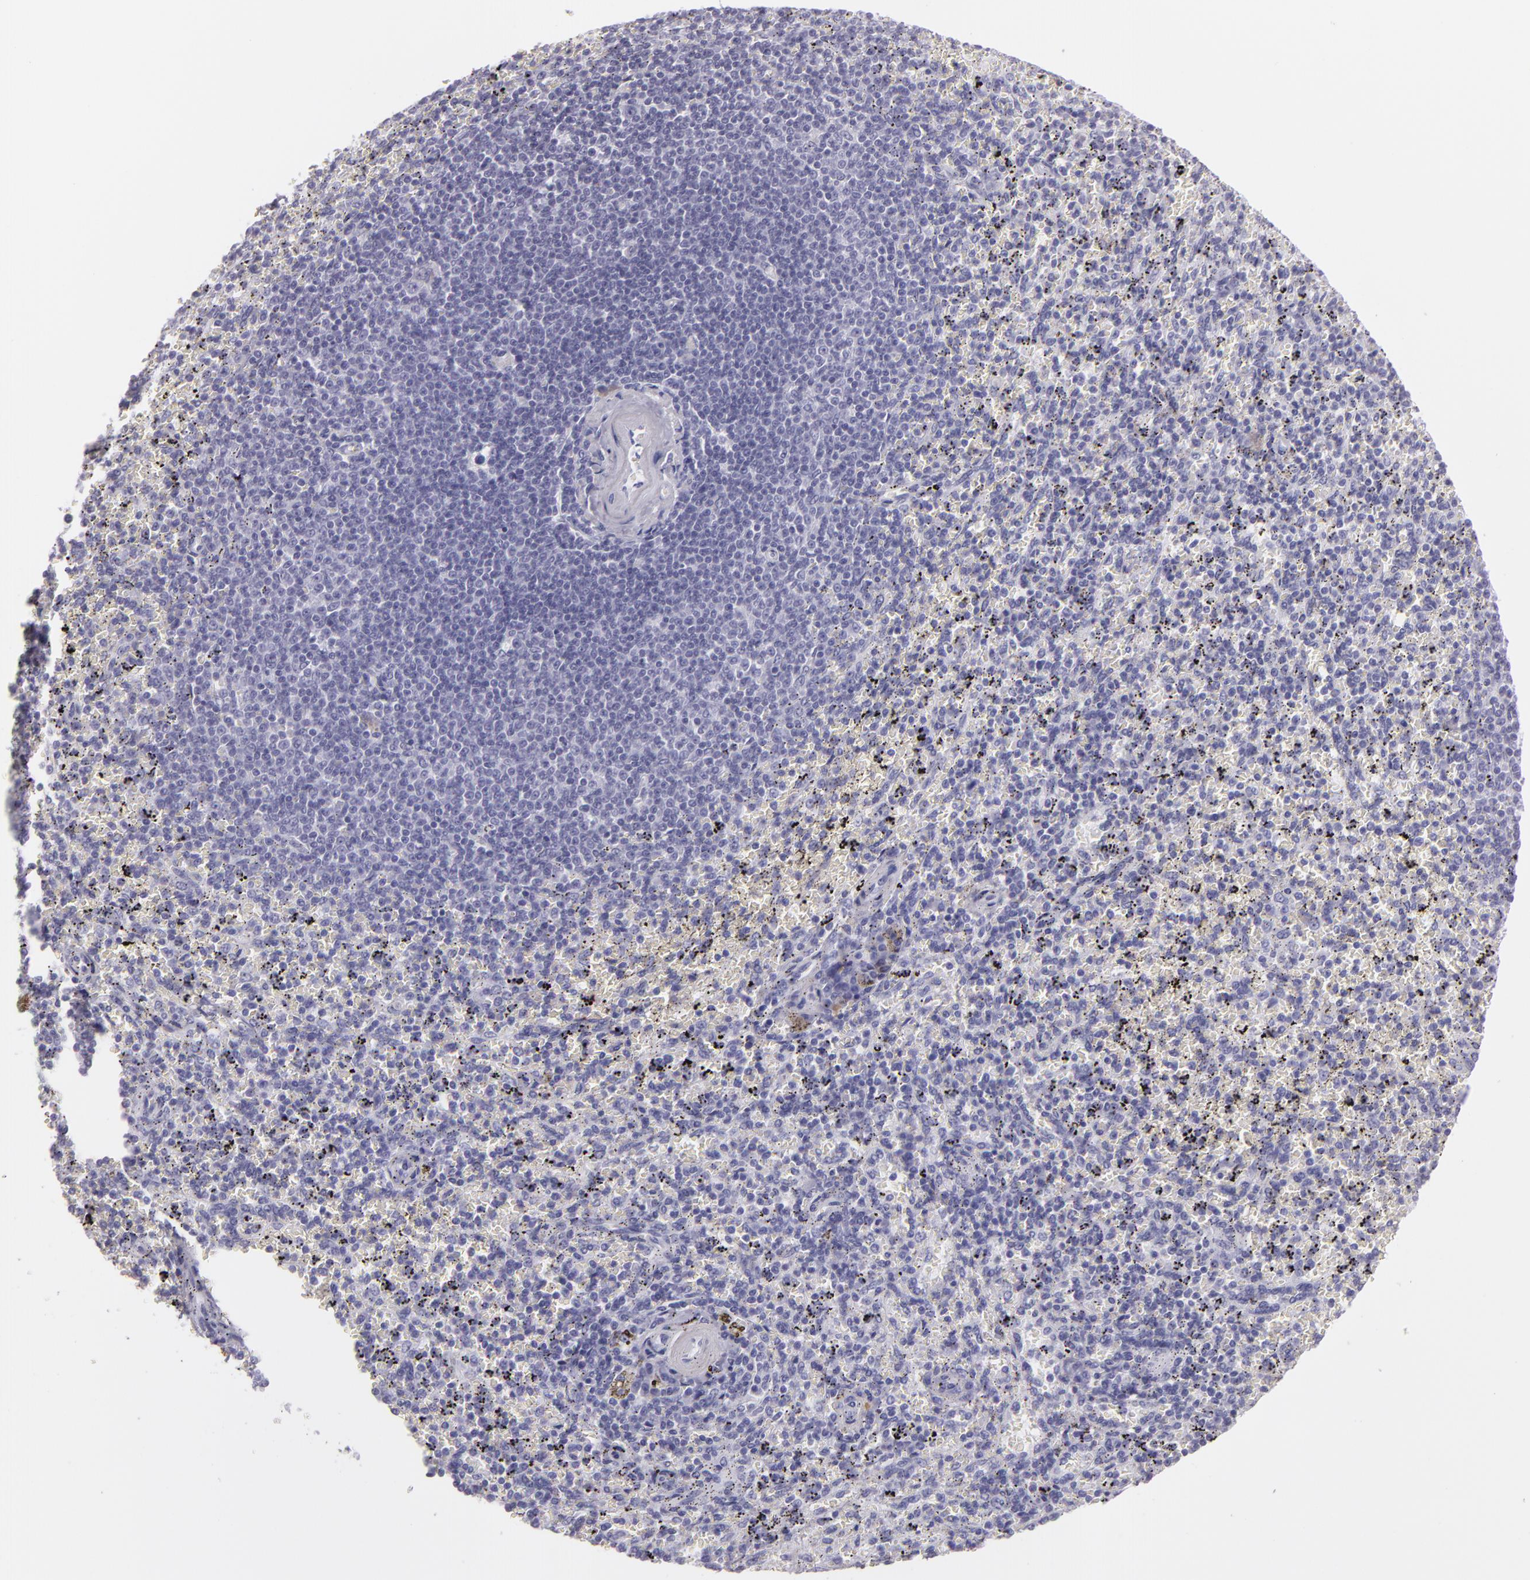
{"staining": {"intensity": "negative", "quantity": "none", "location": "none"}, "tissue": "spleen", "cell_type": "Cells in red pulp", "image_type": "normal", "snomed": [{"axis": "morphology", "description": "Normal tissue, NOS"}, {"axis": "topography", "description": "Spleen"}], "caption": "Image shows no significant protein expression in cells in red pulp of unremarkable spleen.", "gene": "MUC6", "patient": {"sex": "female", "age": 43}}